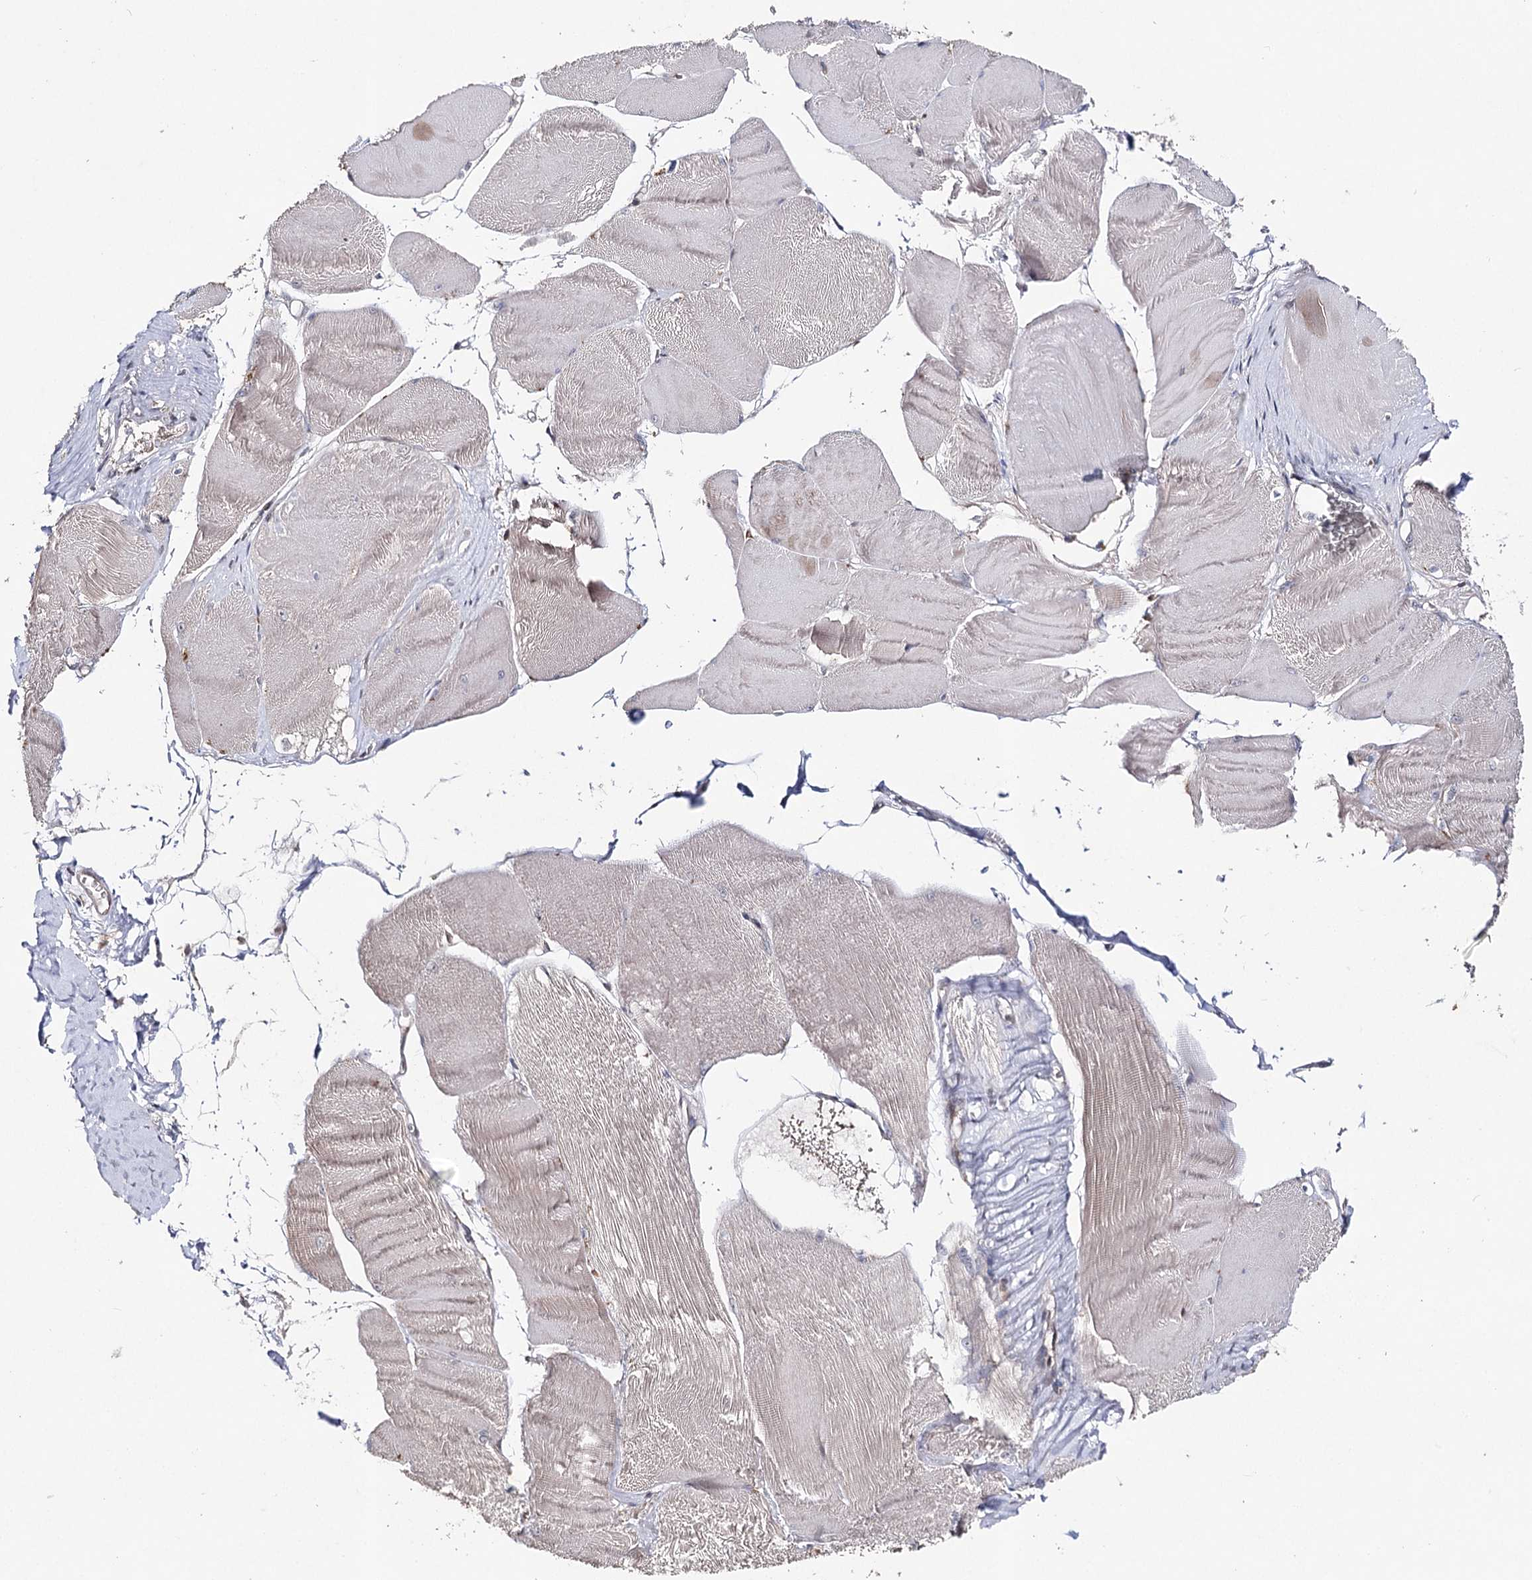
{"staining": {"intensity": "weak", "quantity": "<25%", "location": "cytoplasmic/membranous"}, "tissue": "skeletal muscle", "cell_type": "Myocytes", "image_type": "normal", "snomed": [{"axis": "morphology", "description": "Normal tissue, NOS"}, {"axis": "morphology", "description": "Basal cell carcinoma"}, {"axis": "topography", "description": "Skeletal muscle"}], "caption": "An IHC image of normal skeletal muscle is shown. There is no staining in myocytes of skeletal muscle. (DAB immunohistochemistry, high magnification).", "gene": "HSD11B2", "patient": {"sex": "female", "age": 64}}